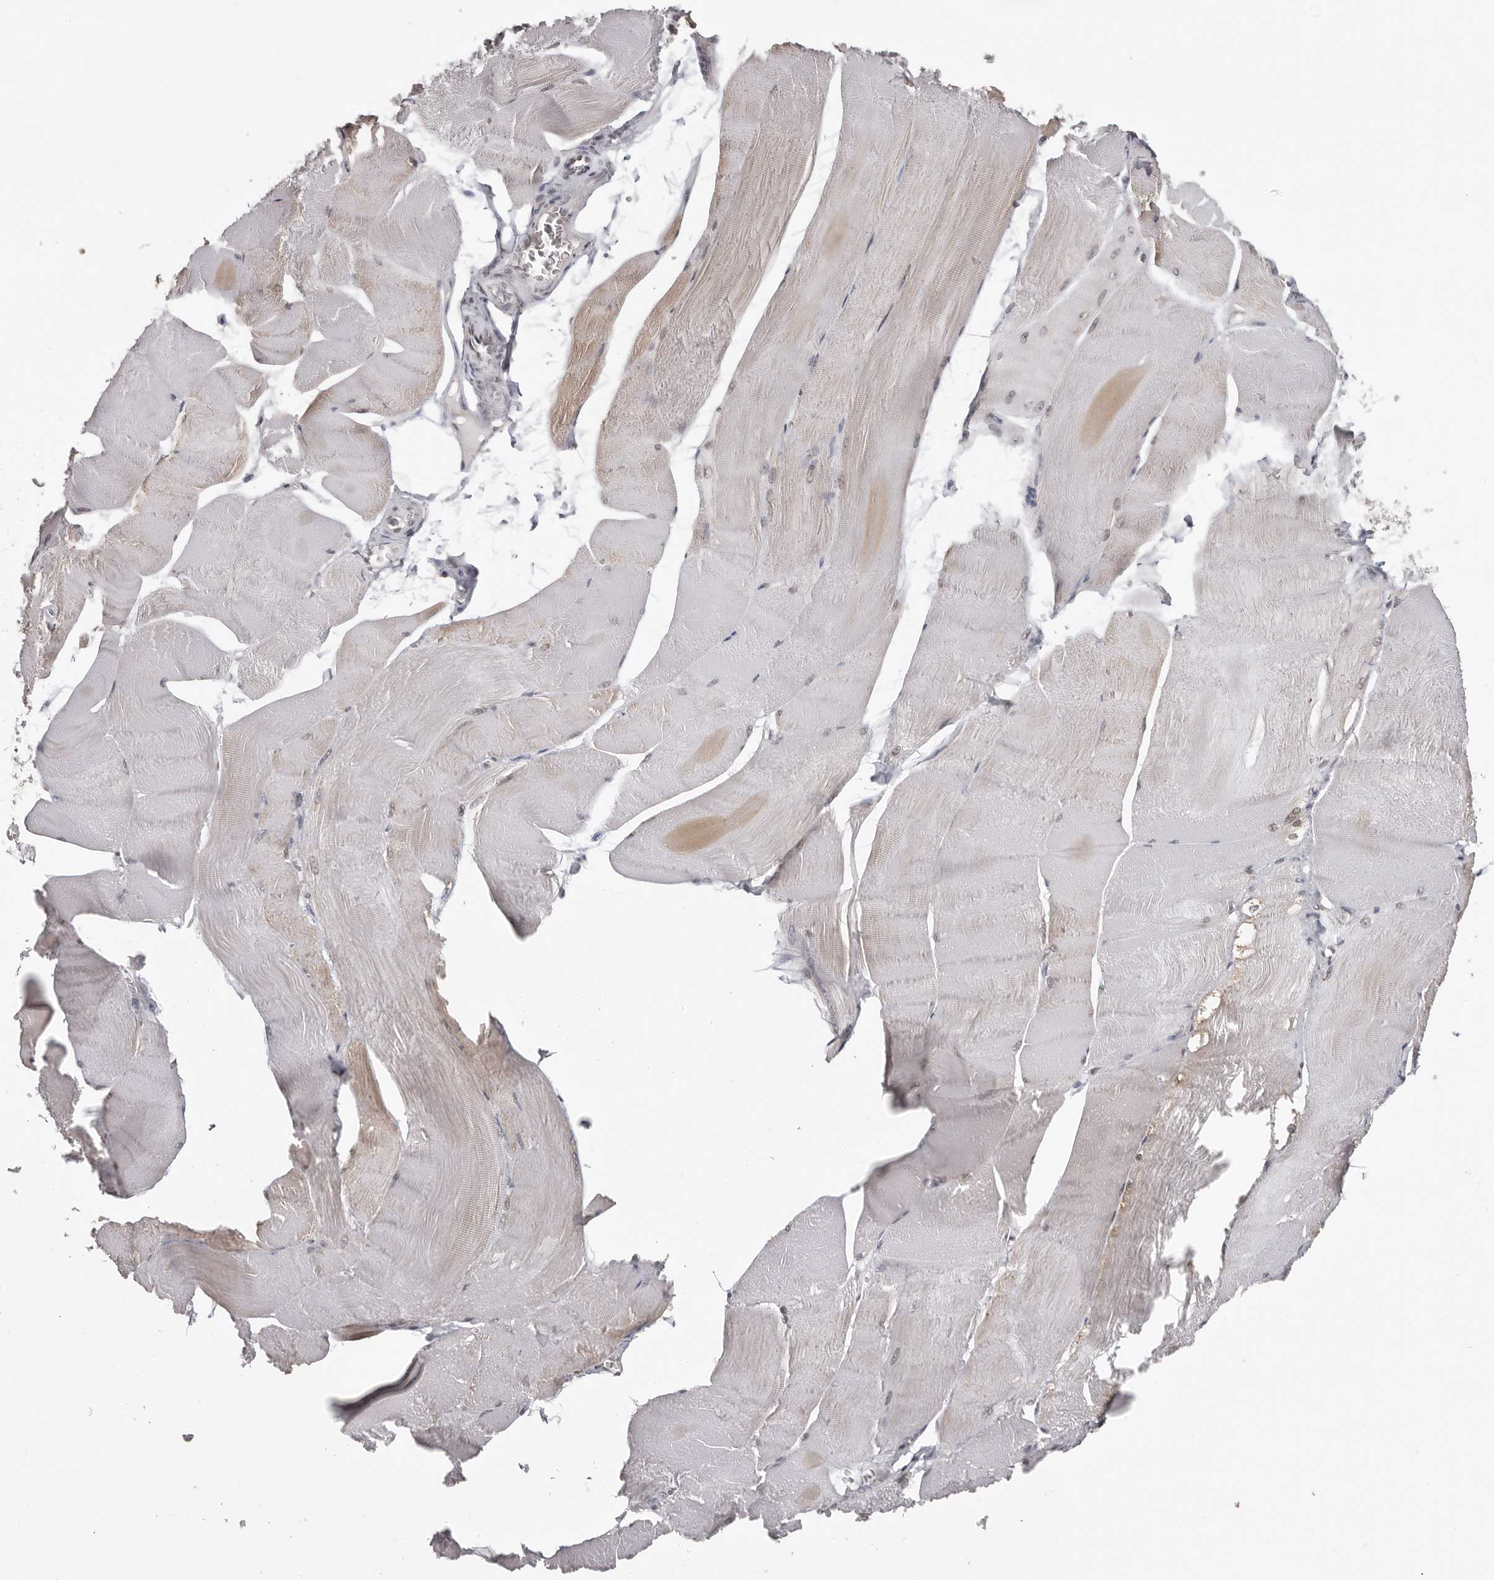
{"staining": {"intensity": "weak", "quantity": "<25%", "location": "cytoplasmic/membranous,nuclear"}, "tissue": "skeletal muscle", "cell_type": "Myocytes", "image_type": "normal", "snomed": [{"axis": "morphology", "description": "Normal tissue, NOS"}, {"axis": "morphology", "description": "Basal cell carcinoma"}, {"axis": "topography", "description": "Skeletal muscle"}], "caption": "Image shows no significant protein staining in myocytes of benign skeletal muscle.", "gene": "MOGAT2", "patient": {"sex": "female", "age": 64}}